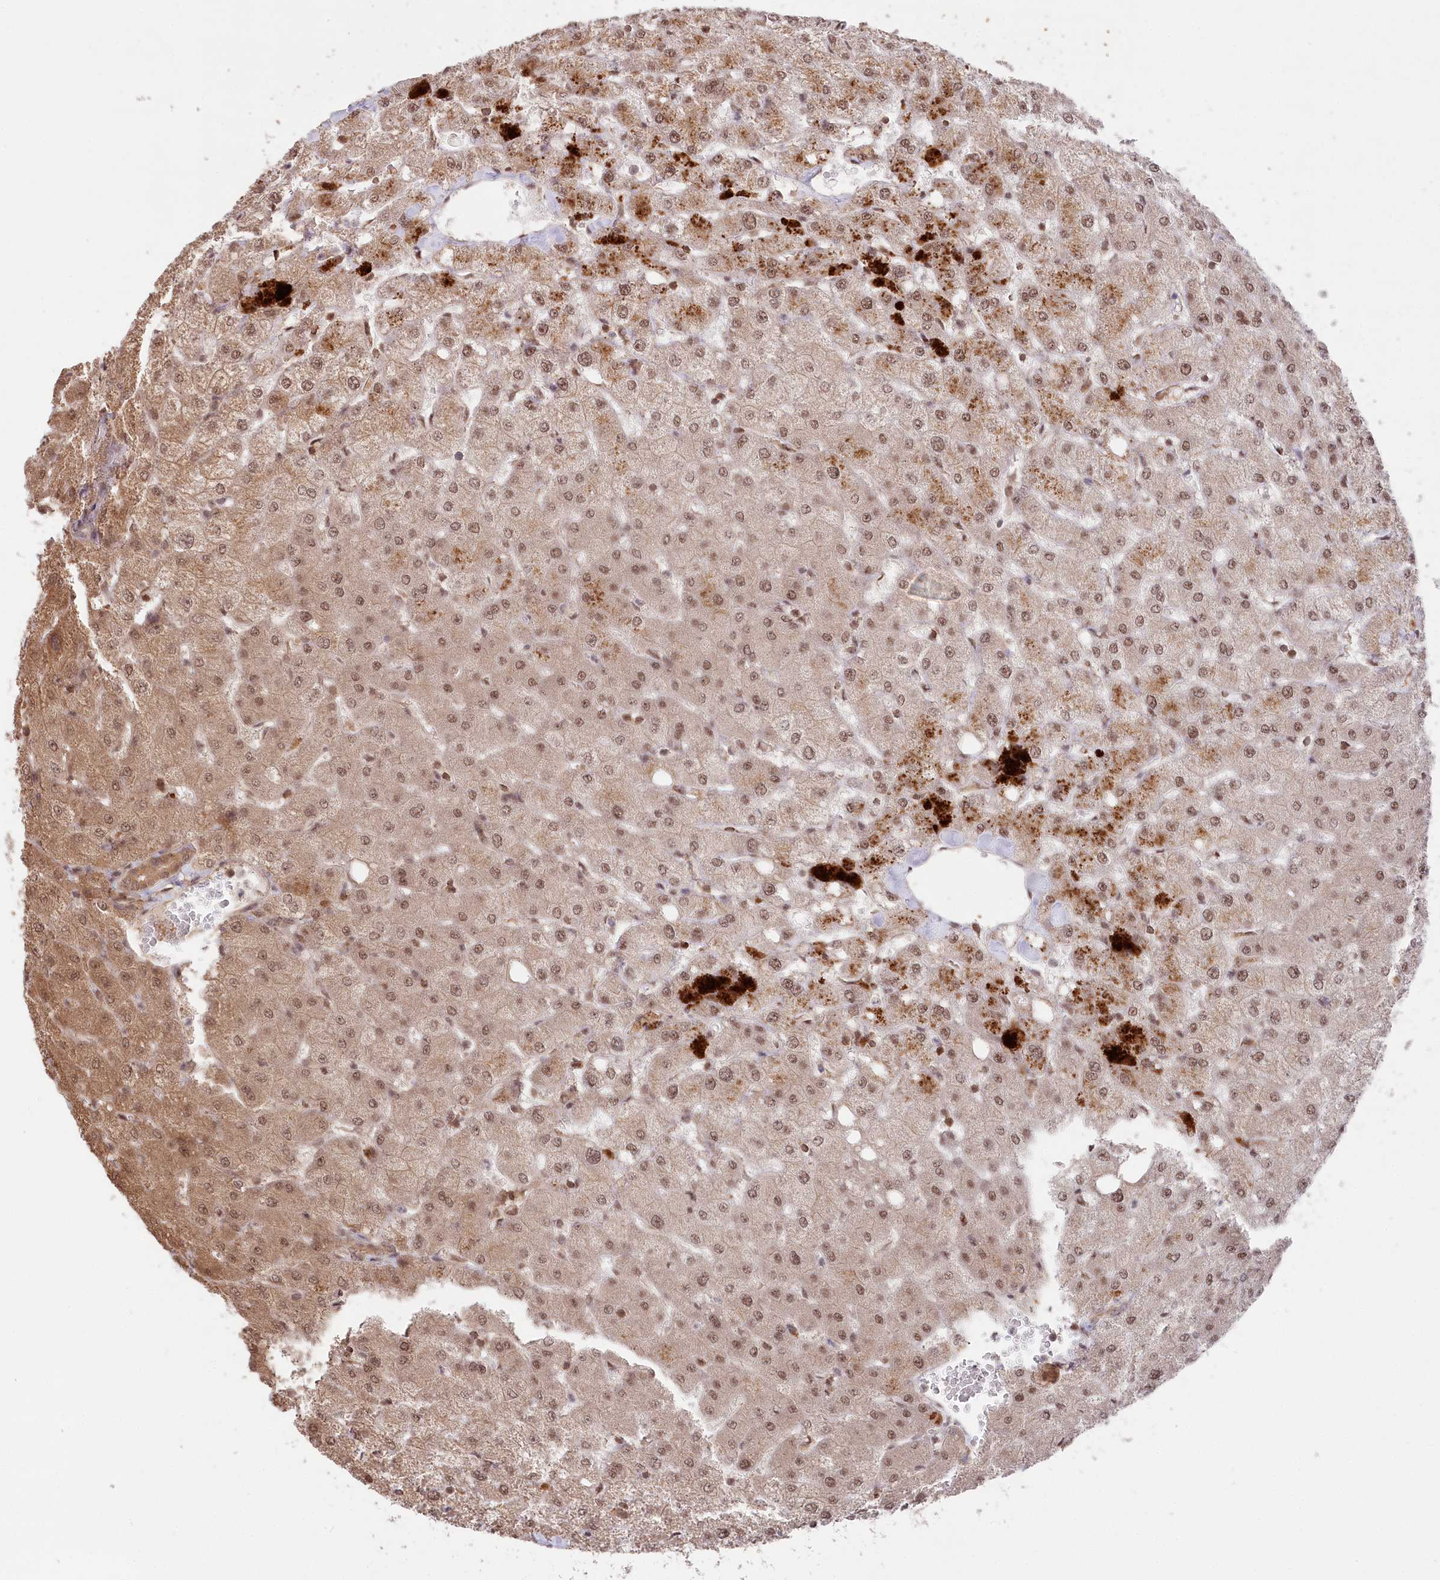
{"staining": {"intensity": "moderate", "quantity": ">75%", "location": "nuclear"}, "tissue": "liver", "cell_type": "Cholangiocytes", "image_type": "normal", "snomed": [{"axis": "morphology", "description": "Normal tissue, NOS"}, {"axis": "topography", "description": "Liver"}], "caption": "Immunohistochemistry (IHC) micrograph of unremarkable human liver stained for a protein (brown), which displays medium levels of moderate nuclear expression in about >75% of cholangiocytes.", "gene": "CCSER2", "patient": {"sex": "female", "age": 54}}